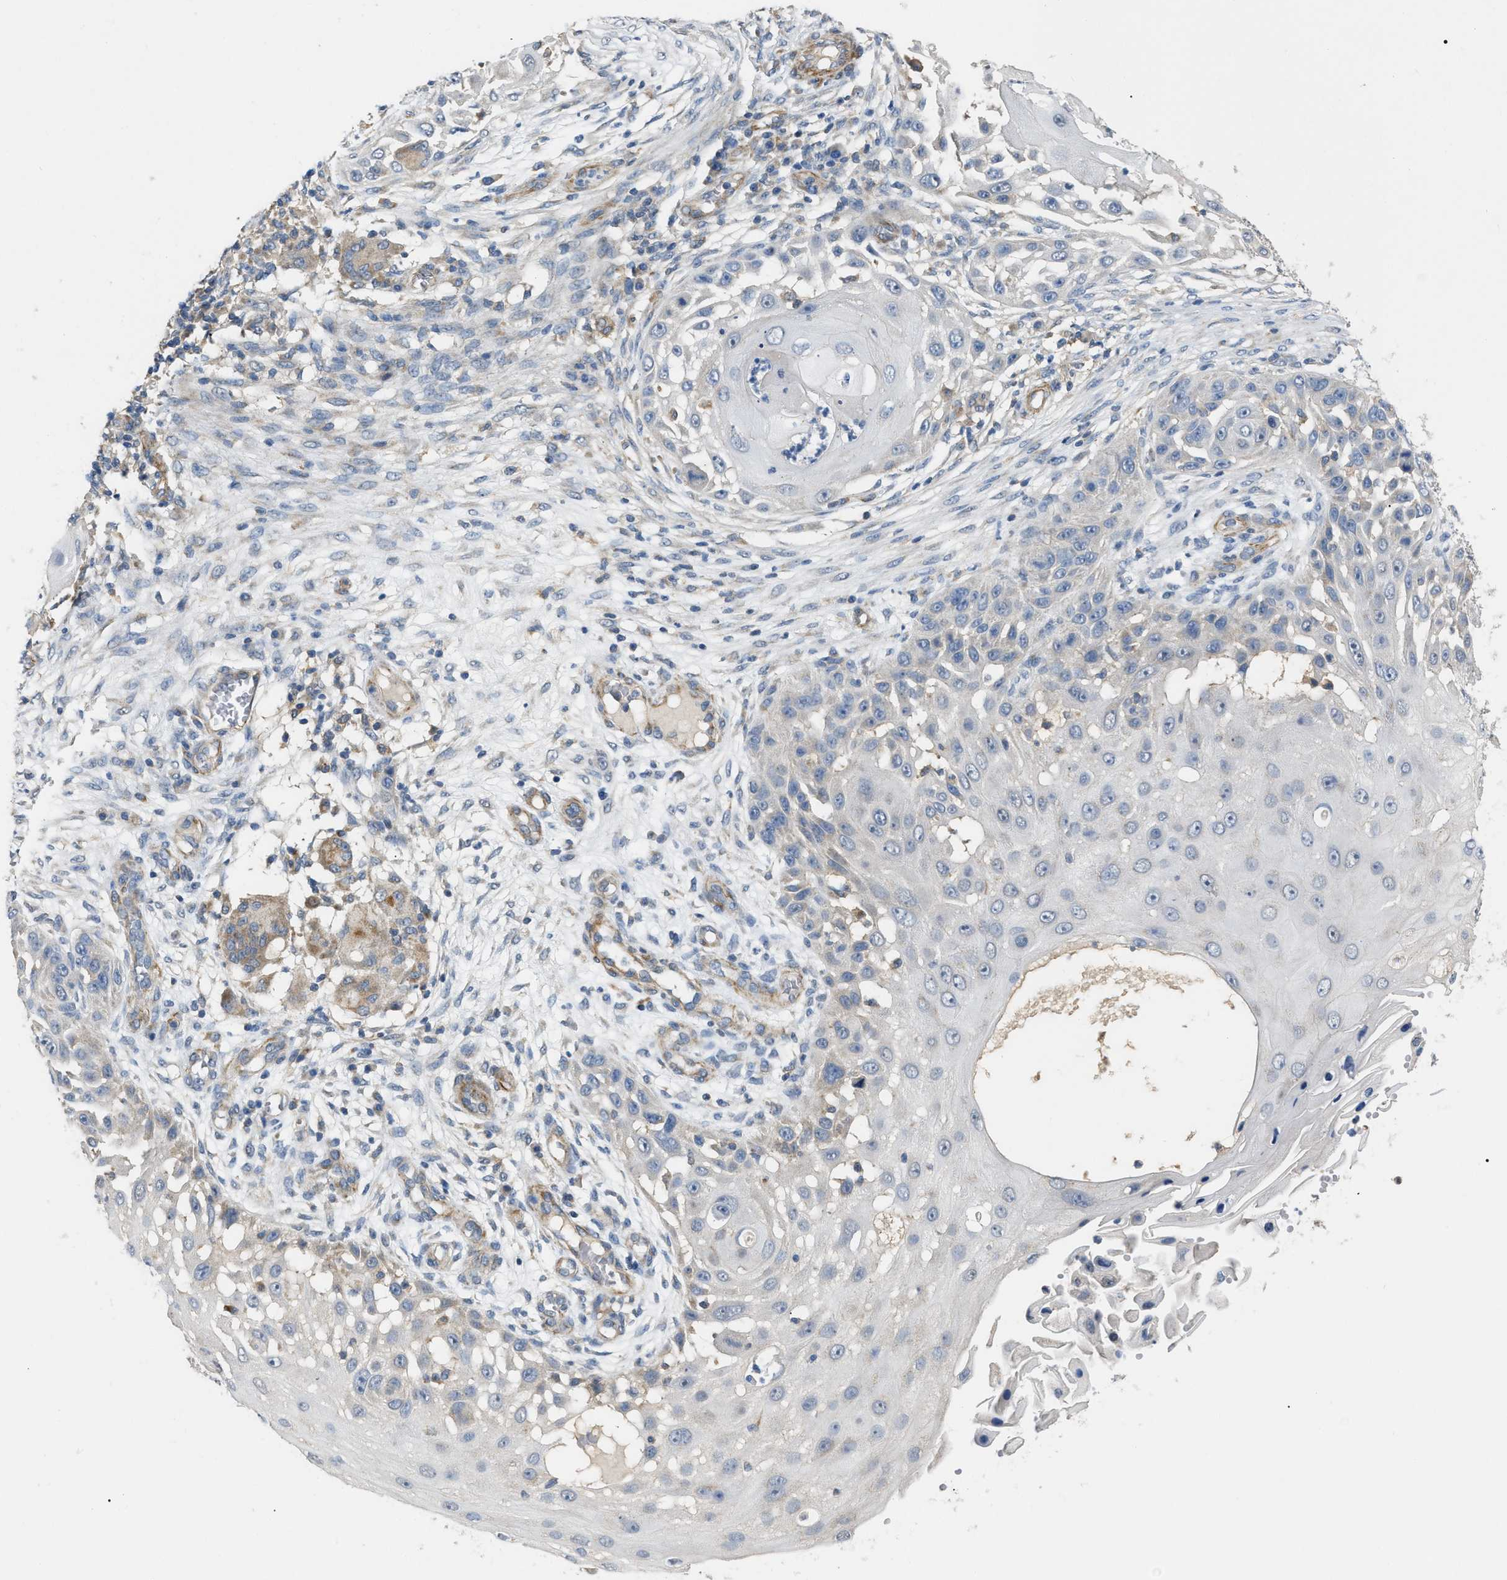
{"staining": {"intensity": "negative", "quantity": "none", "location": "none"}, "tissue": "skin cancer", "cell_type": "Tumor cells", "image_type": "cancer", "snomed": [{"axis": "morphology", "description": "Squamous cell carcinoma, NOS"}, {"axis": "topography", "description": "Skin"}], "caption": "Tumor cells show no significant protein expression in squamous cell carcinoma (skin).", "gene": "DHX58", "patient": {"sex": "female", "age": 44}}